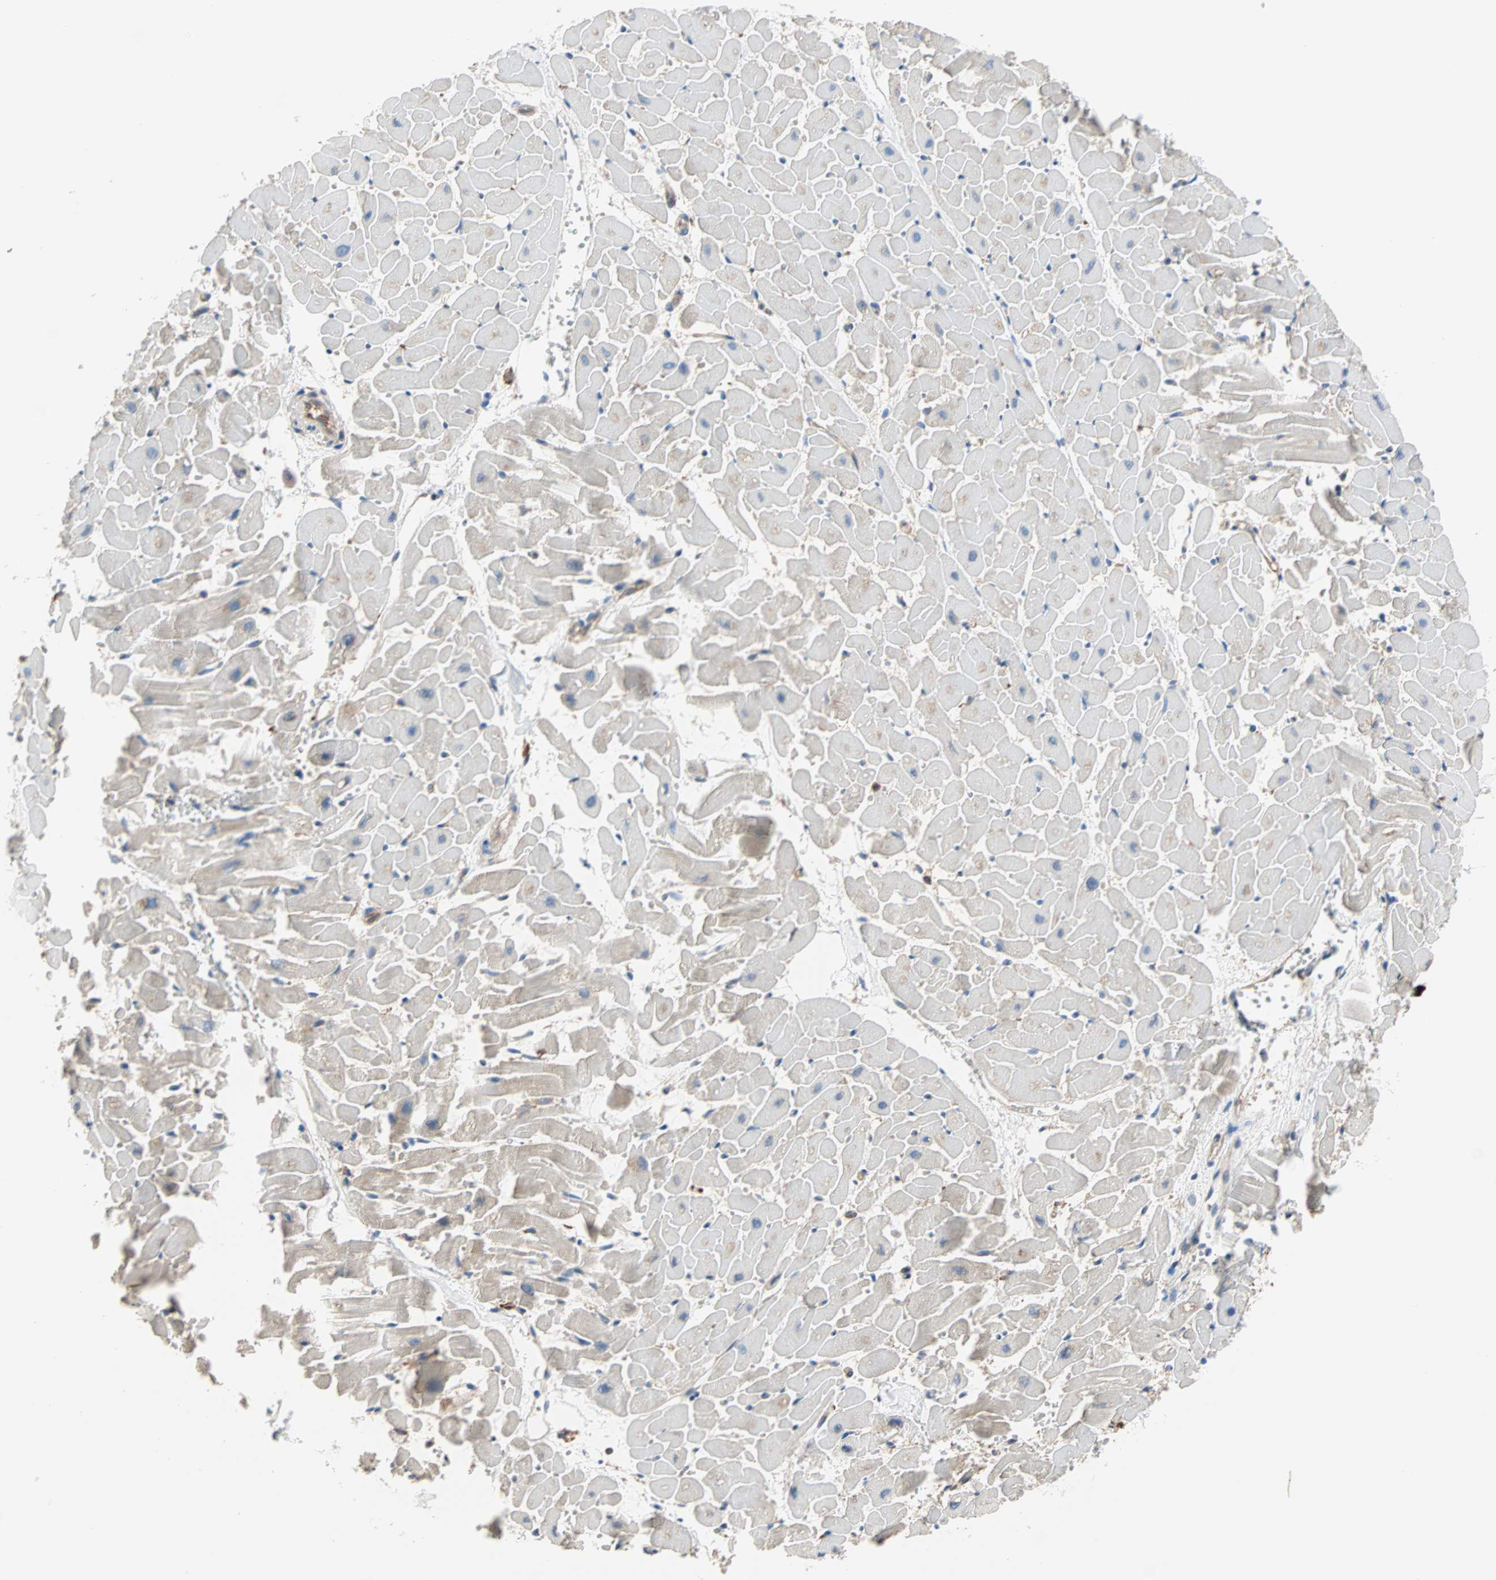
{"staining": {"intensity": "weak", "quantity": "25%-75%", "location": "cytoplasmic/membranous"}, "tissue": "heart muscle", "cell_type": "Cardiomyocytes", "image_type": "normal", "snomed": [{"axis": "morphology", "description": "Normal tissue, NOS"}, {"axis": "topography", "description": "Heart"}], "caption": "Immunohistochemical staining of unremarkable heart muscle reveals weak cytoplasmic/membranous protein expression in about 25%-75% of cardiomyocytes. Using DAB (brown) and hematoxylin (blue) stains, captured at high magnification using brightfield microscopy.", "gene": "EEF2", "patient": {"sex": "female", "age": 19}}